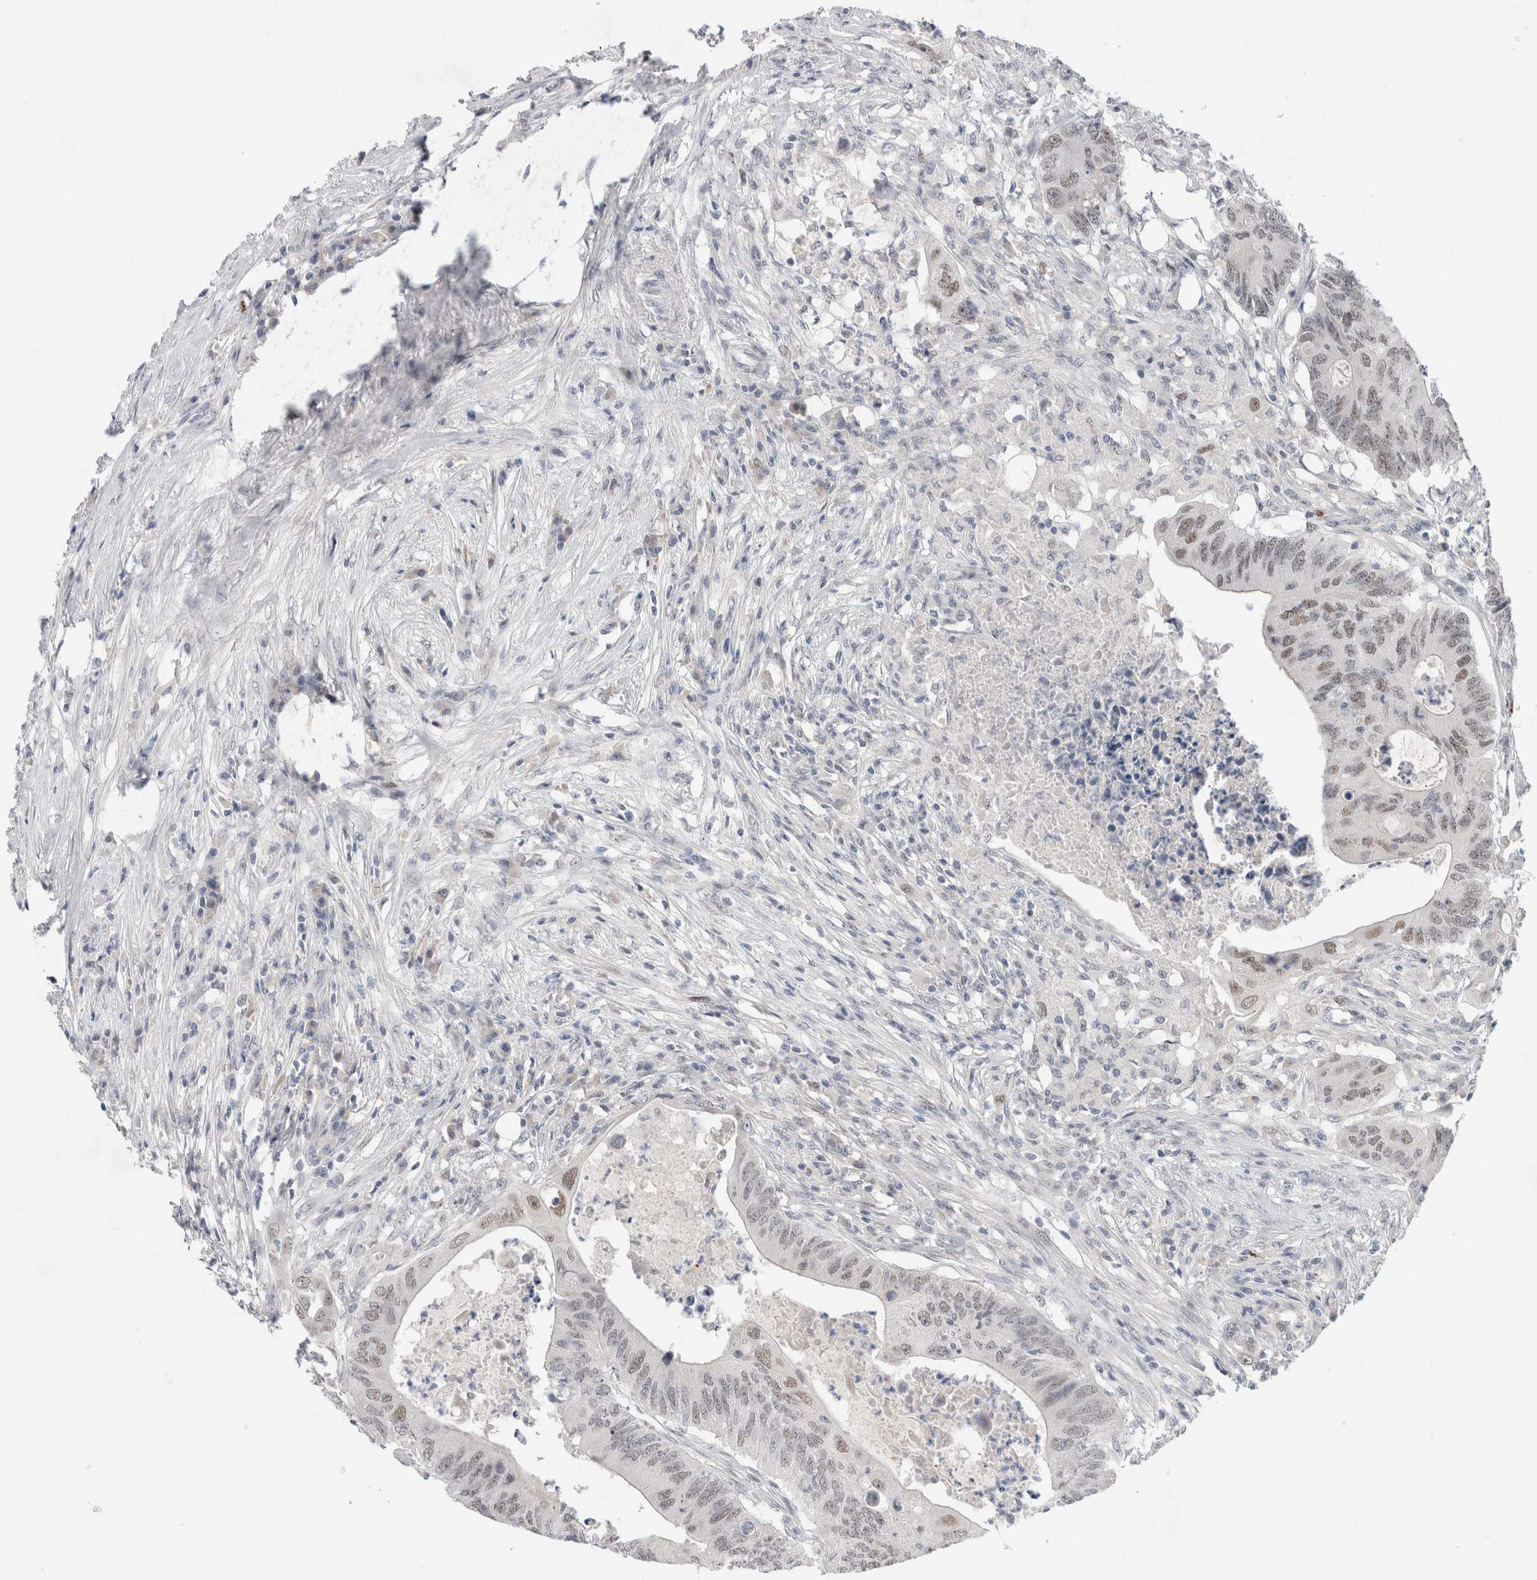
{"staining": {"intensity": "weak", "quantity": "25%-75%", "location": "nuclear"}, "tissue": "colorectal cancer", "cell_type": "Tumor cells", "image_type": "cancer", "snomed": [{"axis": "morphology", "description": "Adenocarcinoma, NOS"}, {"axis": "topography", "description": "Colon"}], "caption": "Immunohistochemical staining of colorectal cancer displays low levels of weak nuclear protein expression in approximately 25%-75% of tumor cells.", "gene": "KNL1", "patient": {"sex": "male", "age": 71}}